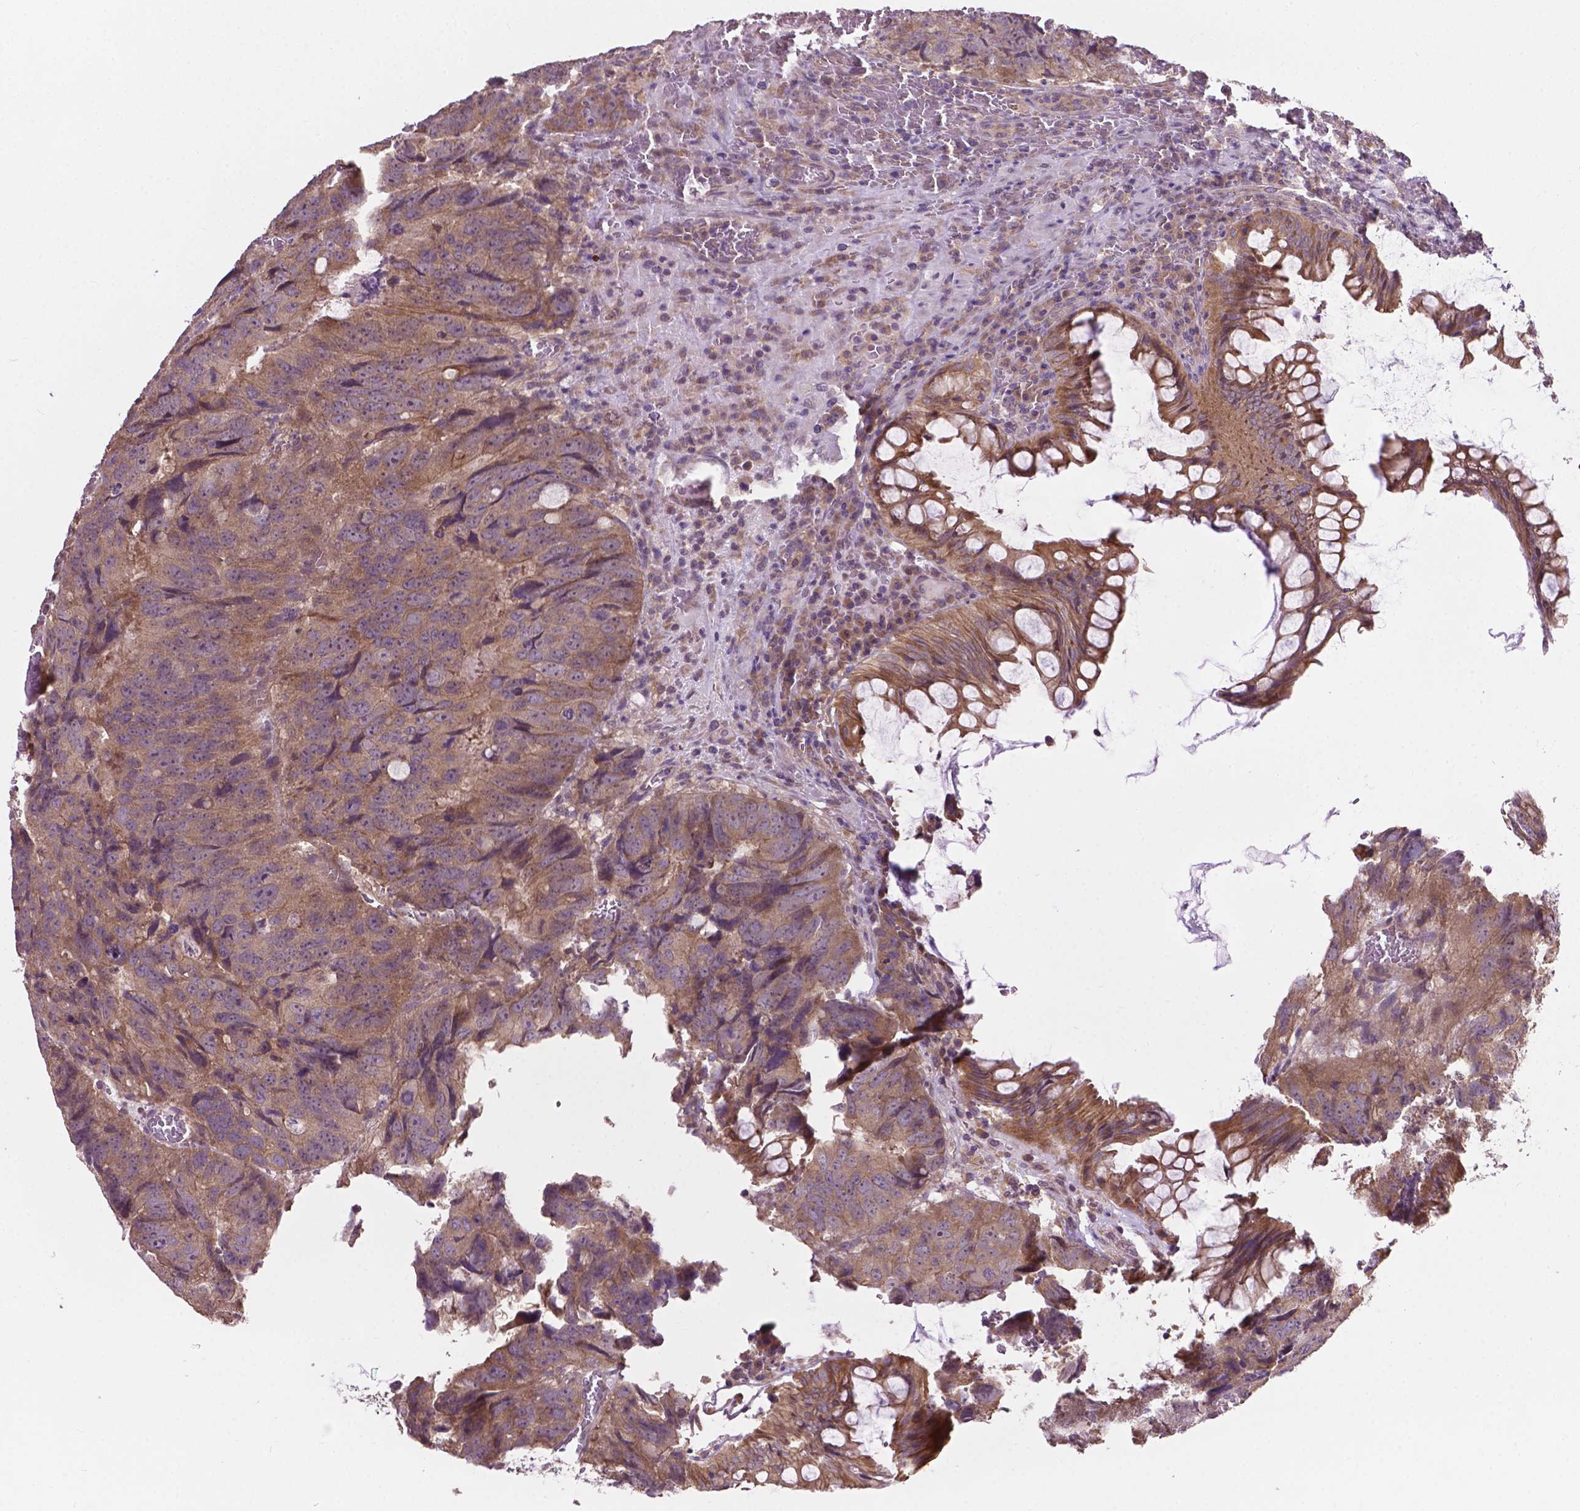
{"staining": {"intensity": "moderate", "quantity": ">75%", "location": "cytoplasmic/membranous"}, "tissue": "colorectal cancer", "cell_type": "Tumor cells", "image_type": "cancer", "snomed": [{"axis": "morphology", "description": "Adenocarcinoma, NOS"}, {"axis": "topography", "description": "Colon"}], "caption": "An immunohistochemistry (IHC) photomicrograph of tumor tissue is shown. Protein staining in brown labels moderate cytoplasmic/membranous positivity in colorectal adenocarcinoma within tumor cells.", "gene": "MZT1", "patient": {"sex": "male", "age": 79}}